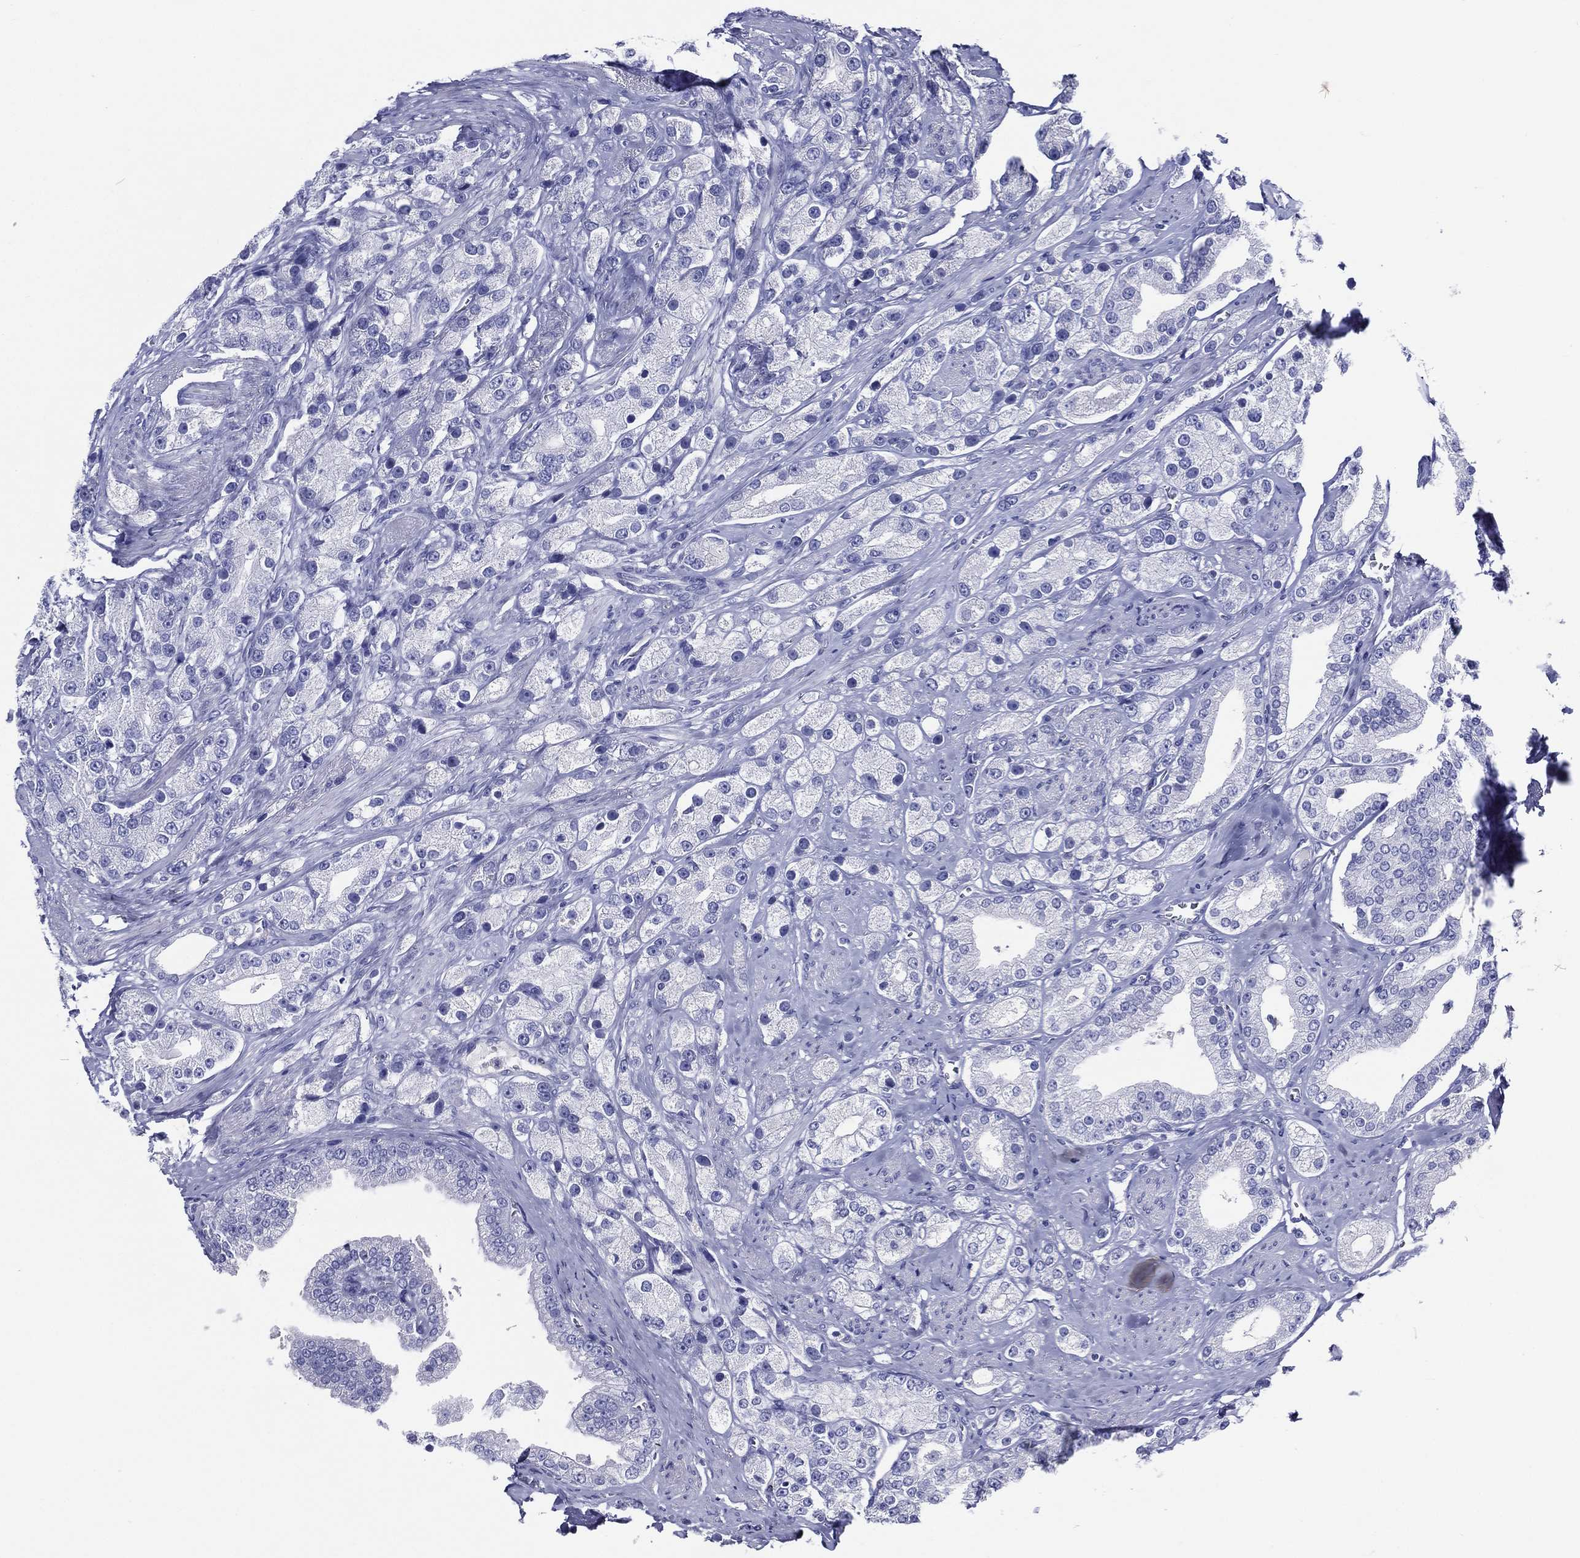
{"staining": {"intensity": "negative", "quantity": "none", "location": "none"}, "tissue": "prostate cancer", "cell_type": "Tumor cells", "image_type": "cancer", "snomed": [{"axis": "morphology", "description": "Adenocarcinoma, NOS"}, {"axis": "topography", "description": "Prostate and seminal vesicle, NOS"}, {"axis": "topography", "description": "Prostate"}], "caption": "DAB immunohistochemical staining of human prostate cancer (adenocarcinoma) exhibits no significant positivity in tumor cells. (DAB IHC, high magnification).", "gene": "ACE2", "patient": {"sex": "male", "age": 67}}